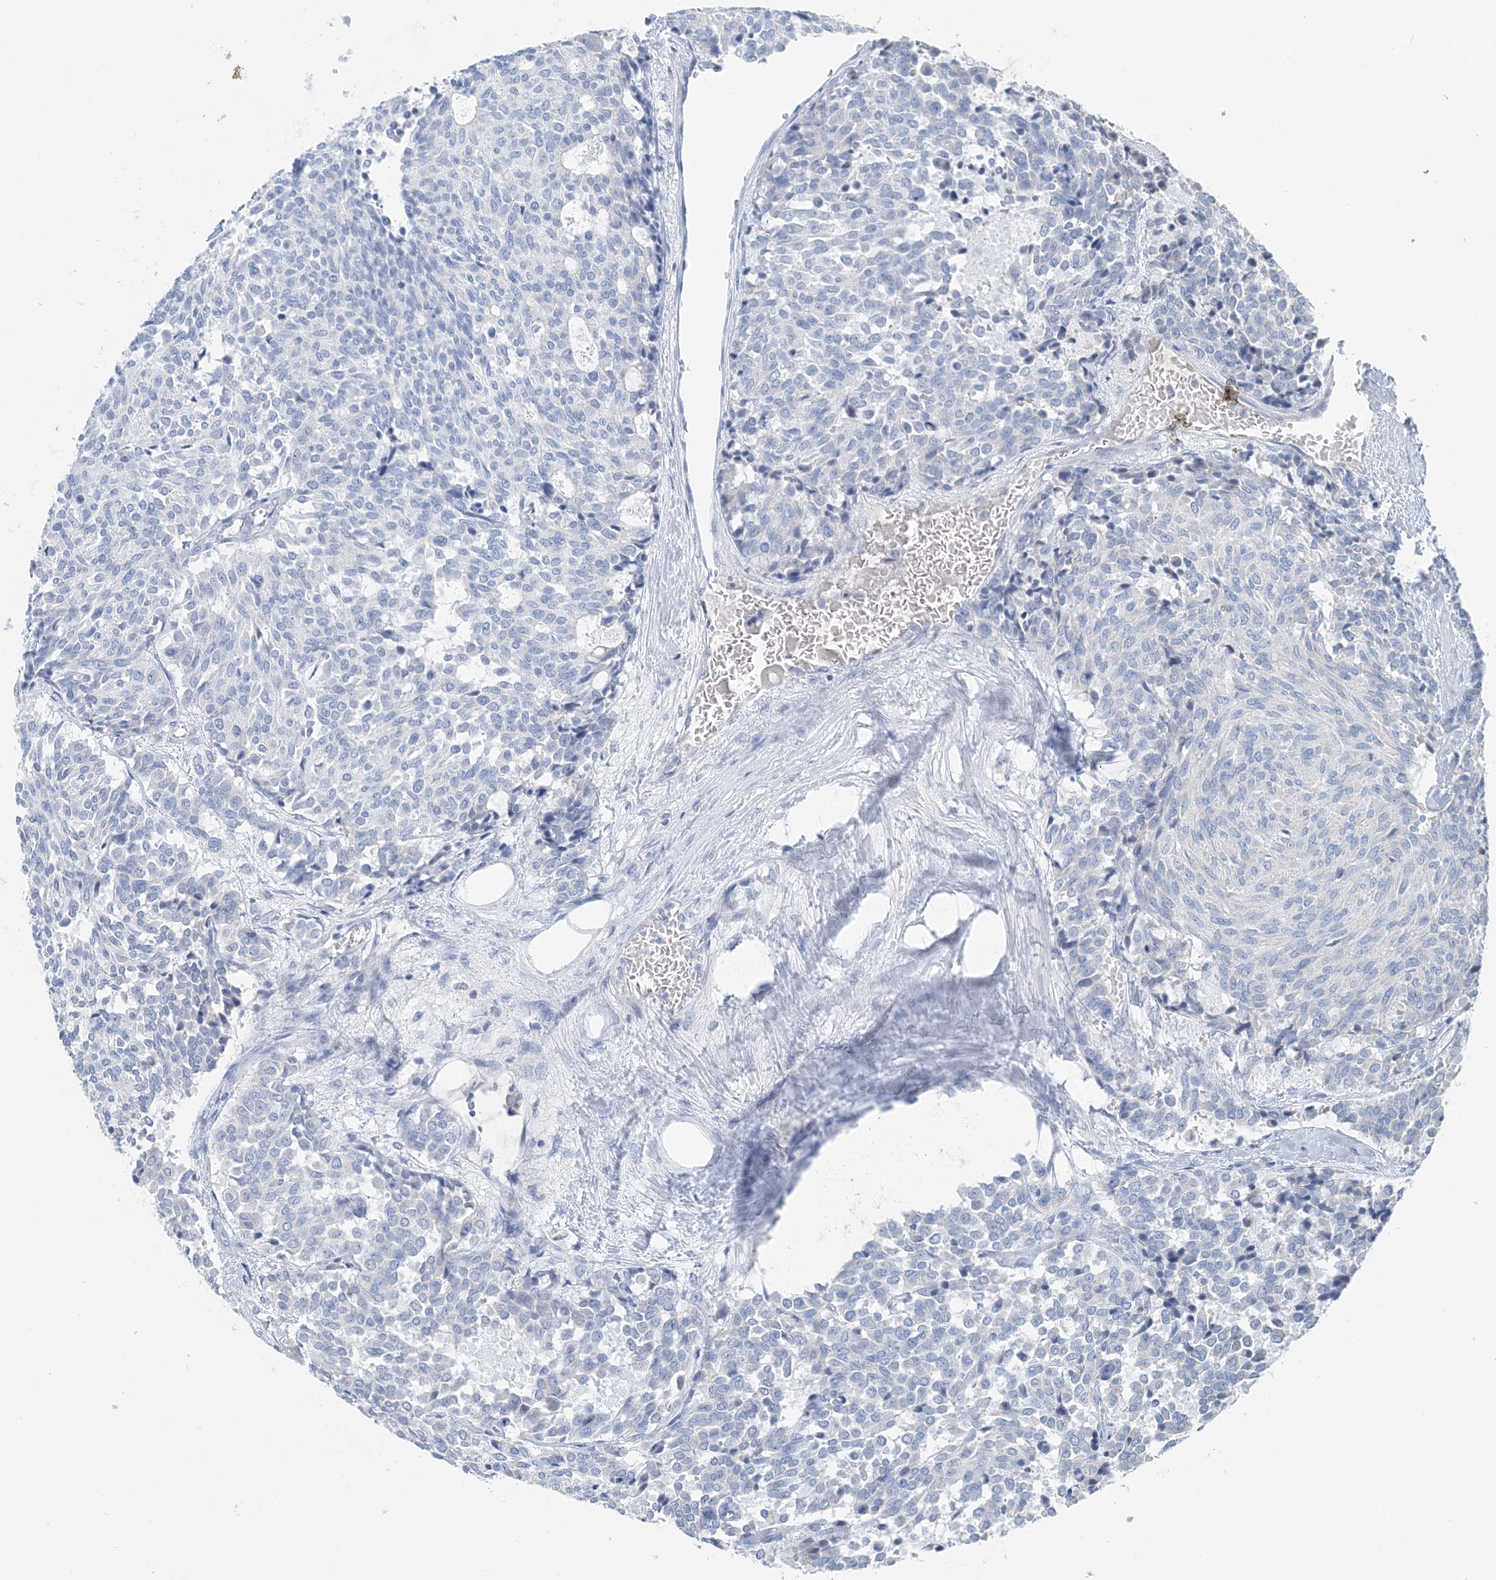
{"staining": {"intensity": "negative", "quantity": "none", "location": "none"}, "tissue": "carcinoid", "cell_type": "Tumor cells", "image_type": "cancer", "snomed": [{"axis": "morphology", "description": "Carcinoid, malignant, NOS"}, {"axis": "topography", "description": "Pancreas"}], "caption": "The micrograph reveals no significant positivity in tumor cells of carcinoid (malignant).", "gene": "CTRL", "patient": {"sex": "female", "age": 54}}